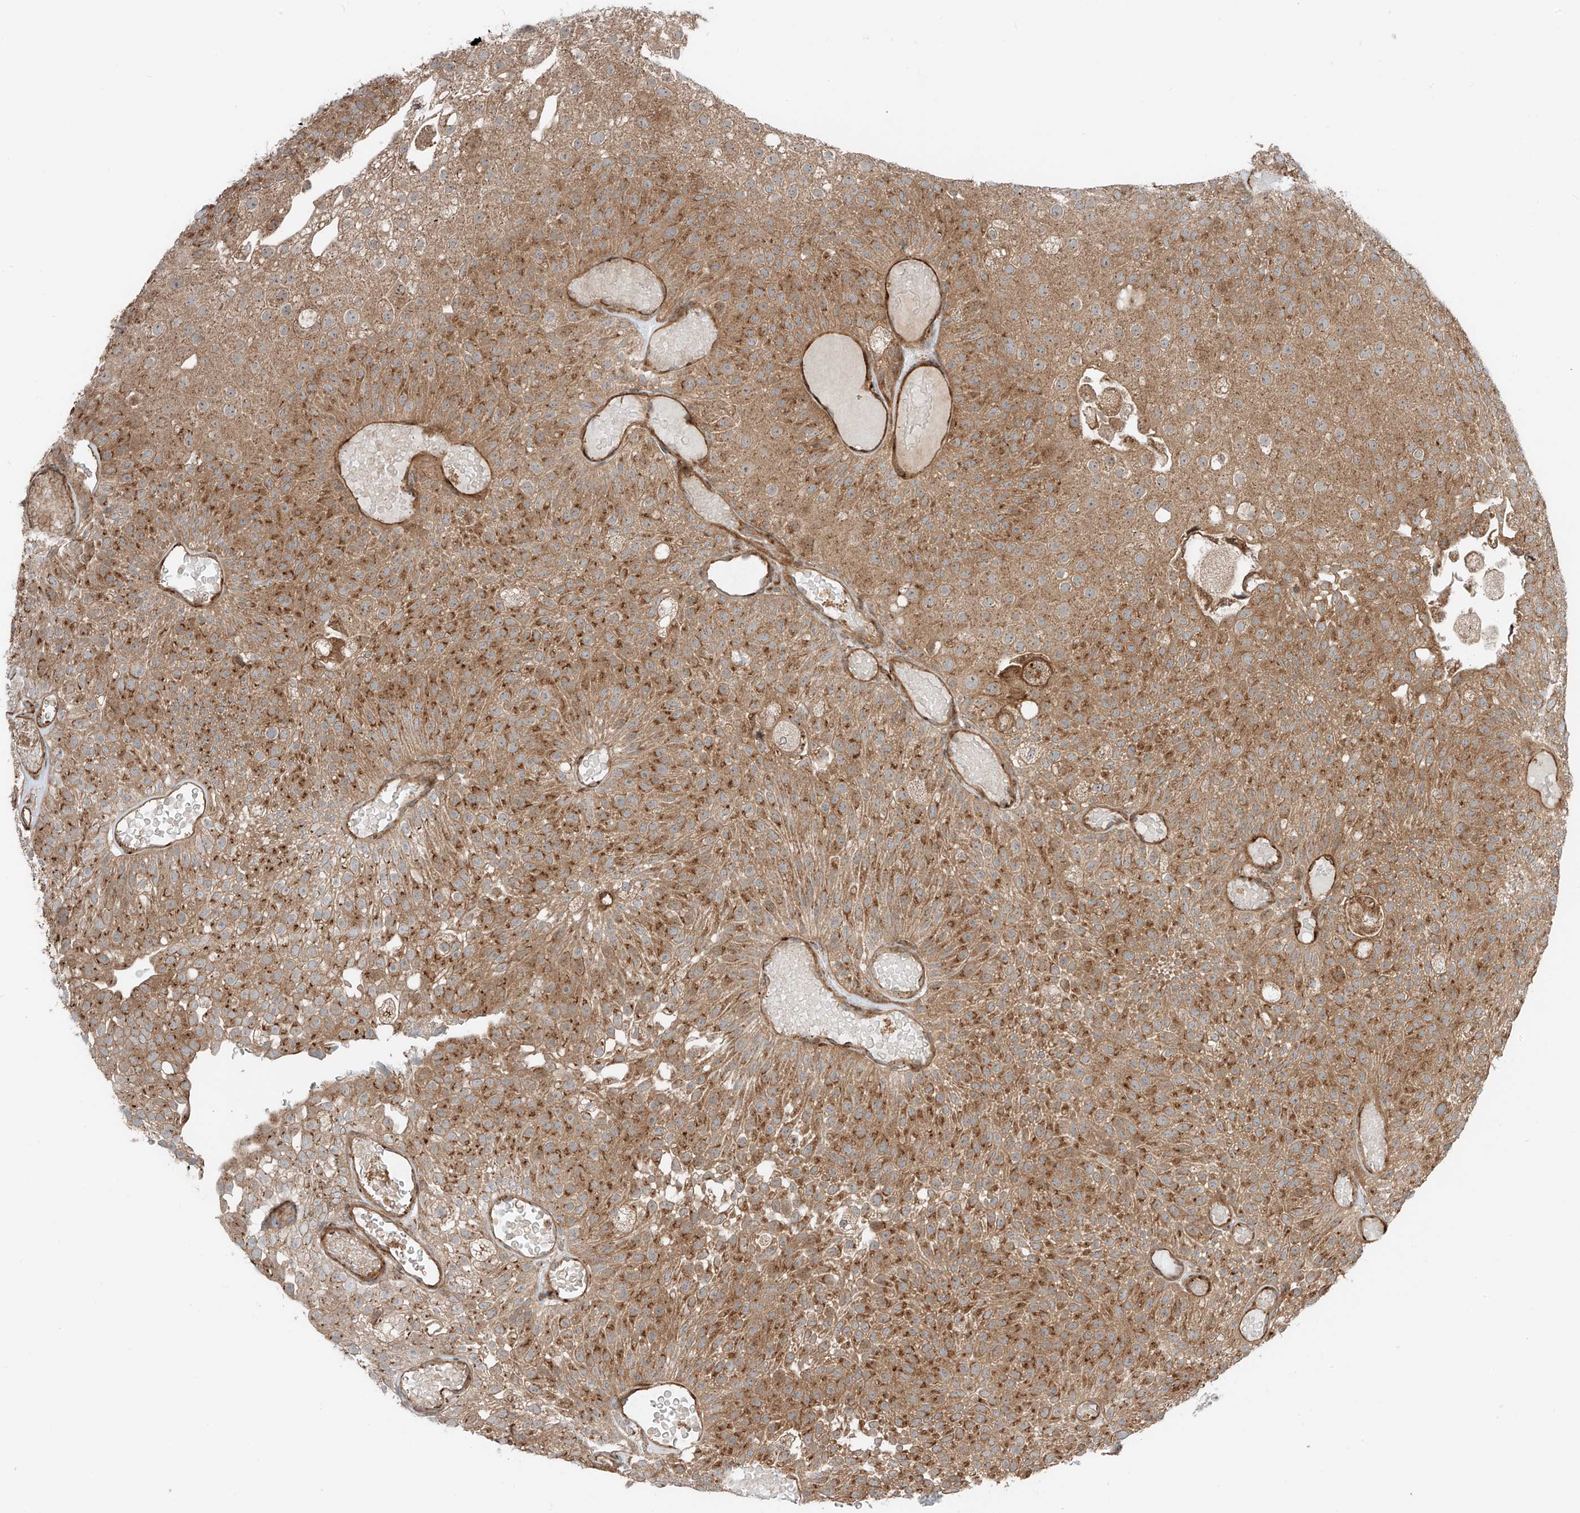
{"staining": {"intensity": "moderate", "quantity": ">75%", "location": "cytoplasmic/membranous"}, "tissue": "urothelial cancer", "cell_type": "Tumor cells", "image_type": "cancer", "snomed": [{"axis": "morphology", "description": "Urothelial carcinoma, Low grade"}, {"axis": "topography", "description": "Urinary bladder"}], "caption": "A photomicrograph showing moderate cytoplasmic/membranous positivity in about >75% of tumor cells in urothelial cancer, as visualized by brown immunohistochemical staining.", "gene": "USP48", "patient": {"sex": "male", "age": 78}}